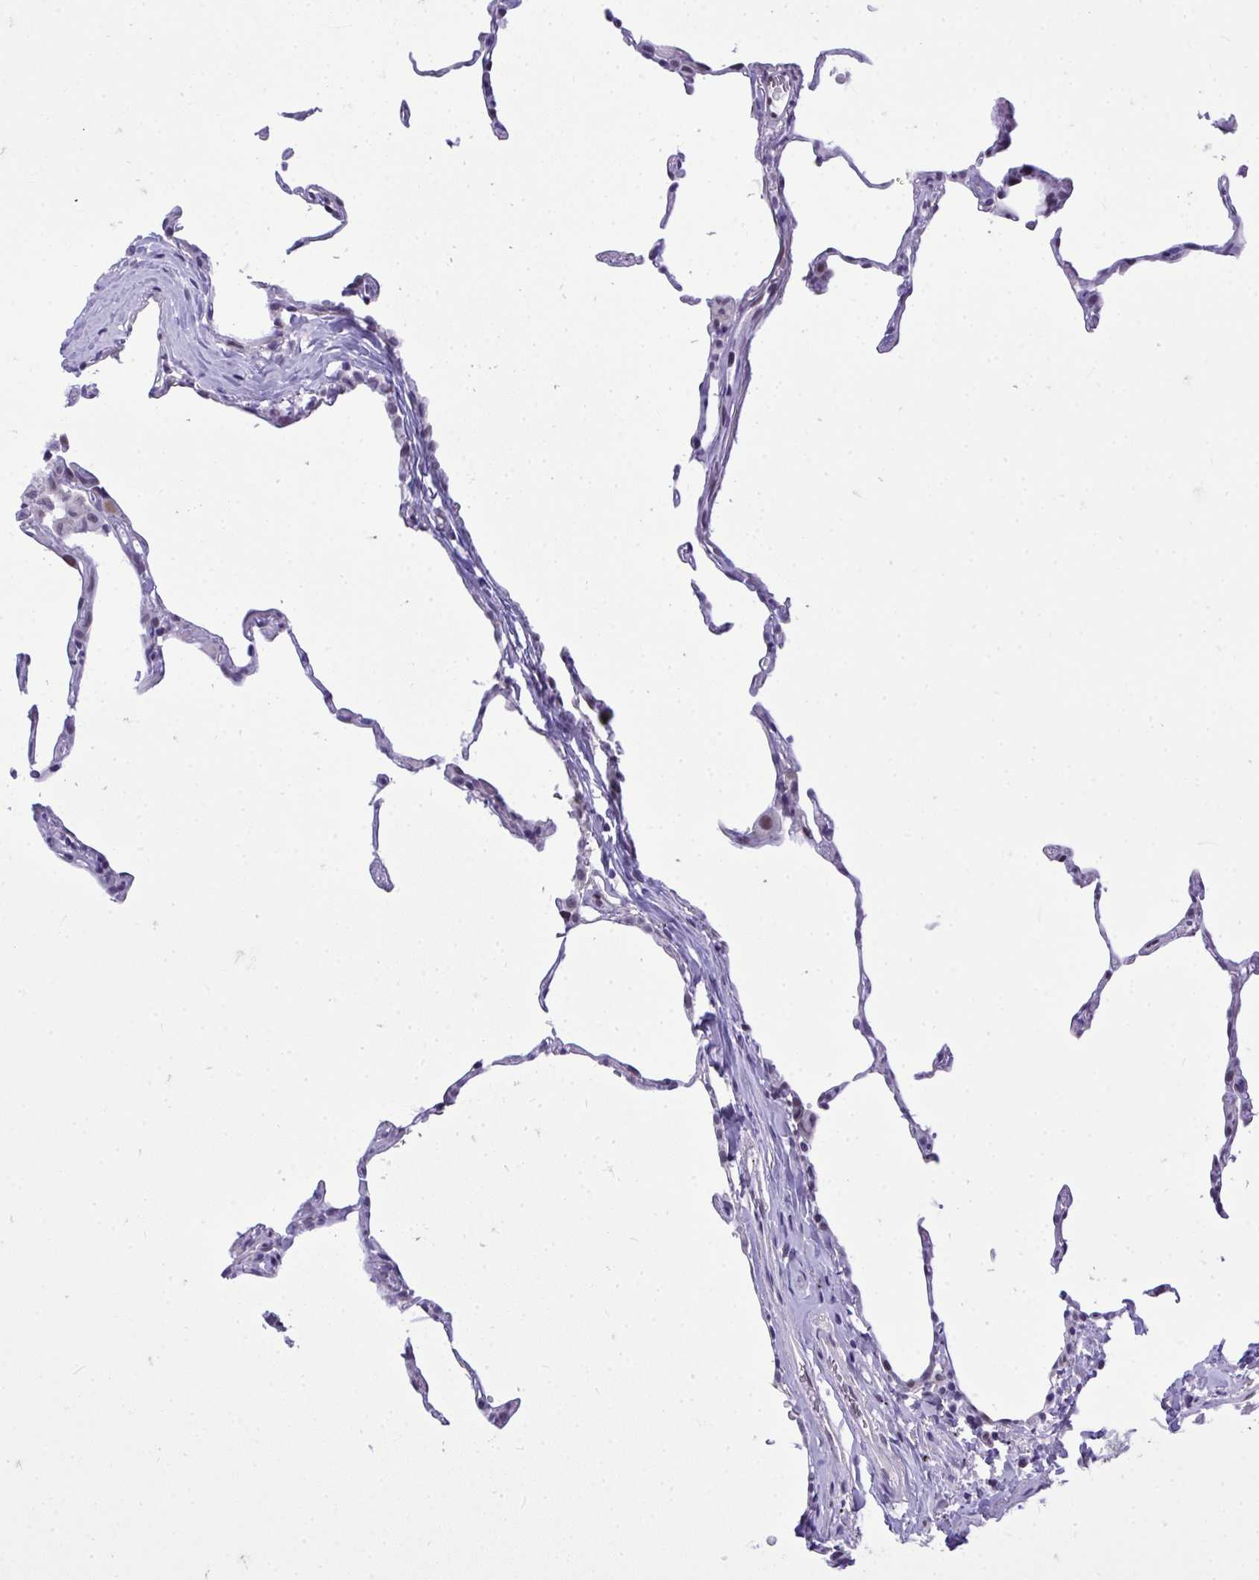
{"staining": {"intensity": "negative", "quantity": "none", "location": "none"}, "tissue": "lung", "cell_type": "Alveolar cells", "image_type": "normal", "snomed": [{"axis": "morphology", "description": "Normal tissue, NOS"}, {"axis": "topography", "description": "Lung"}], "caption": "Alveolar cells are negative for brown protein staining in unremarkable lung. (Immunohistochemistry (ihc), brightfield microscopy, high magnification).", "gene": "TEAD4", "patient": {"sex": "female", "age": 57}}